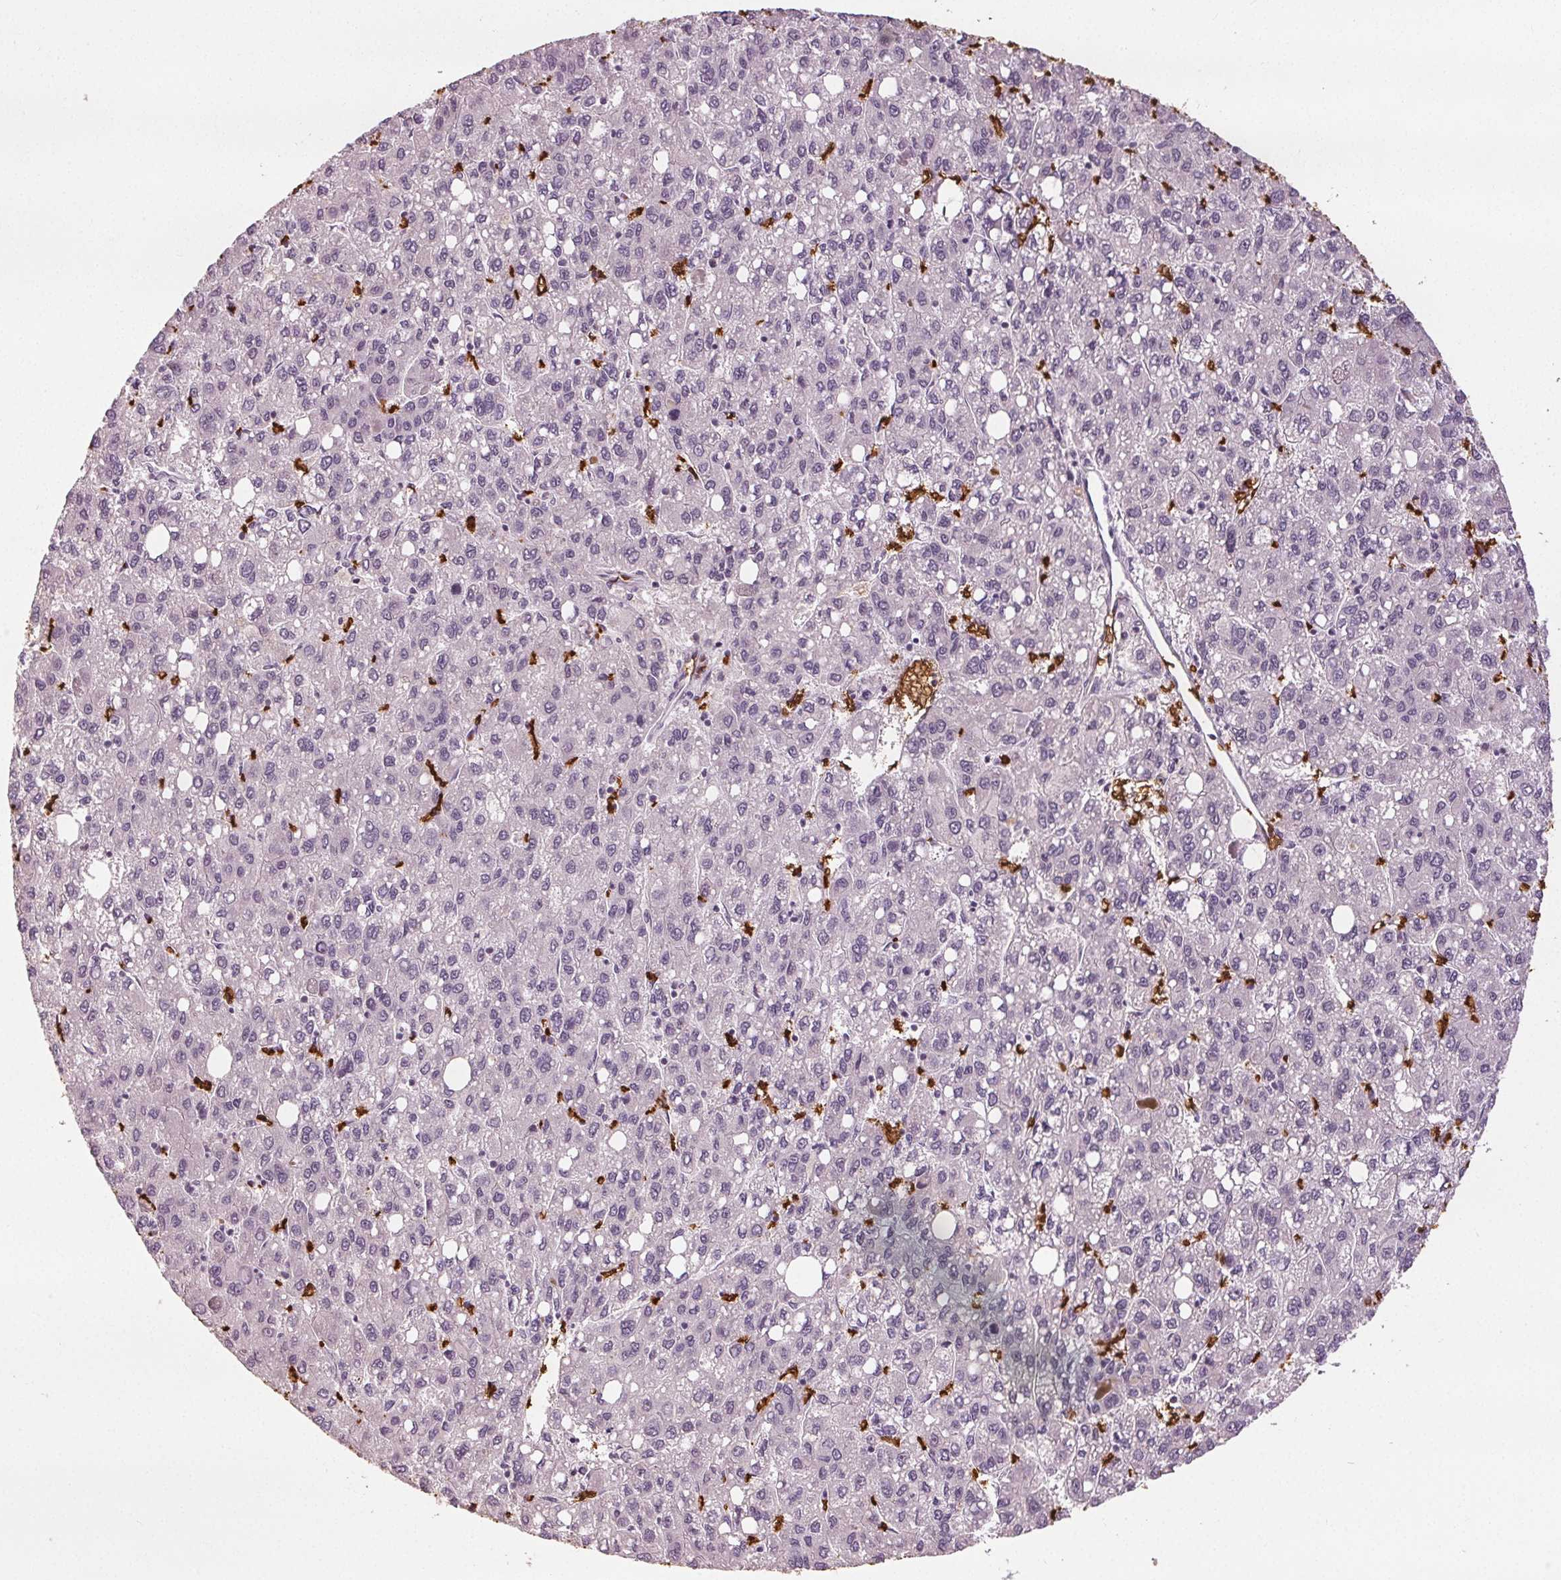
{"staining": {"intensity": "negative", "quantity": "none", "location": "none"}, "tissue": "liver cancer", "cell_type": "Tumor cells", "image_type": "cancer", "snomed": [{"axis": "morphology", "description": "Carcinoma, Hepatocellular, NOS"}, {"axis": "topography", "description": "Liver"}], "caption": "IHC photomicrograph of liver cancer stained for a protein (brown), which exhibits no positivity in tumor cells.", "gene": "SLC4A1", "patient": {"sex": "female", "age": 82}}